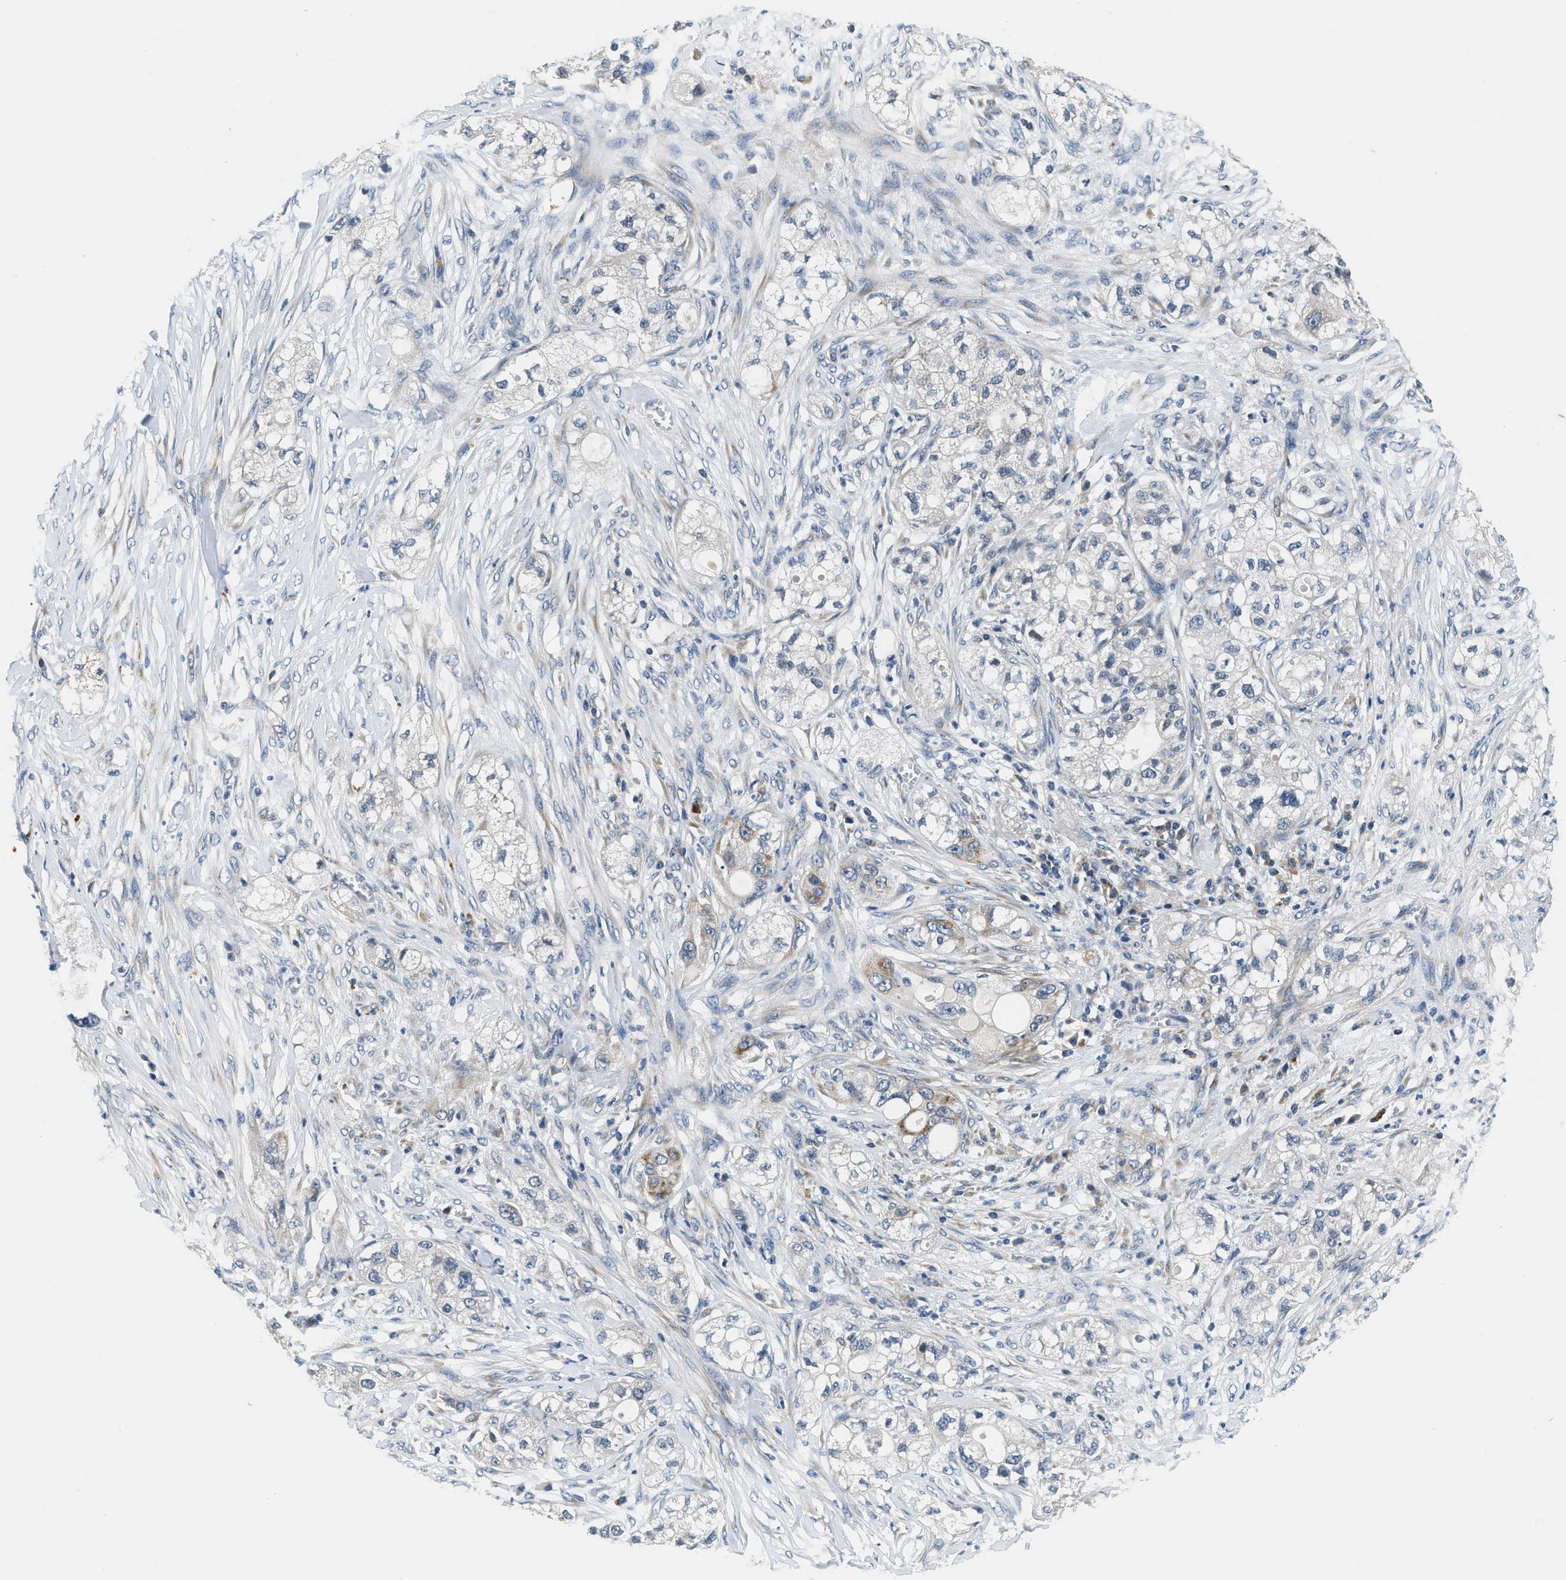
{"staining": {"intensity": "negative", "quantity": "none", "location": "none"}, "tissue": "pancreatic cancer", "cell_type": "Tumor cells", "image_type": "cancer", "snomed": [{"axis": "morphology", "description": "Adenocarcinoma, NOS"}, {"axis": "topography", "description": "Pancreas"}], "caption": "Tumor cells show no significant protein expression in adenocarcinoma (pancreatic). (DAB IHC visualized using brightfield microscopy, high magnification).", "gene": "YAE1", "patient": {"sex": "female", "age": 78}}